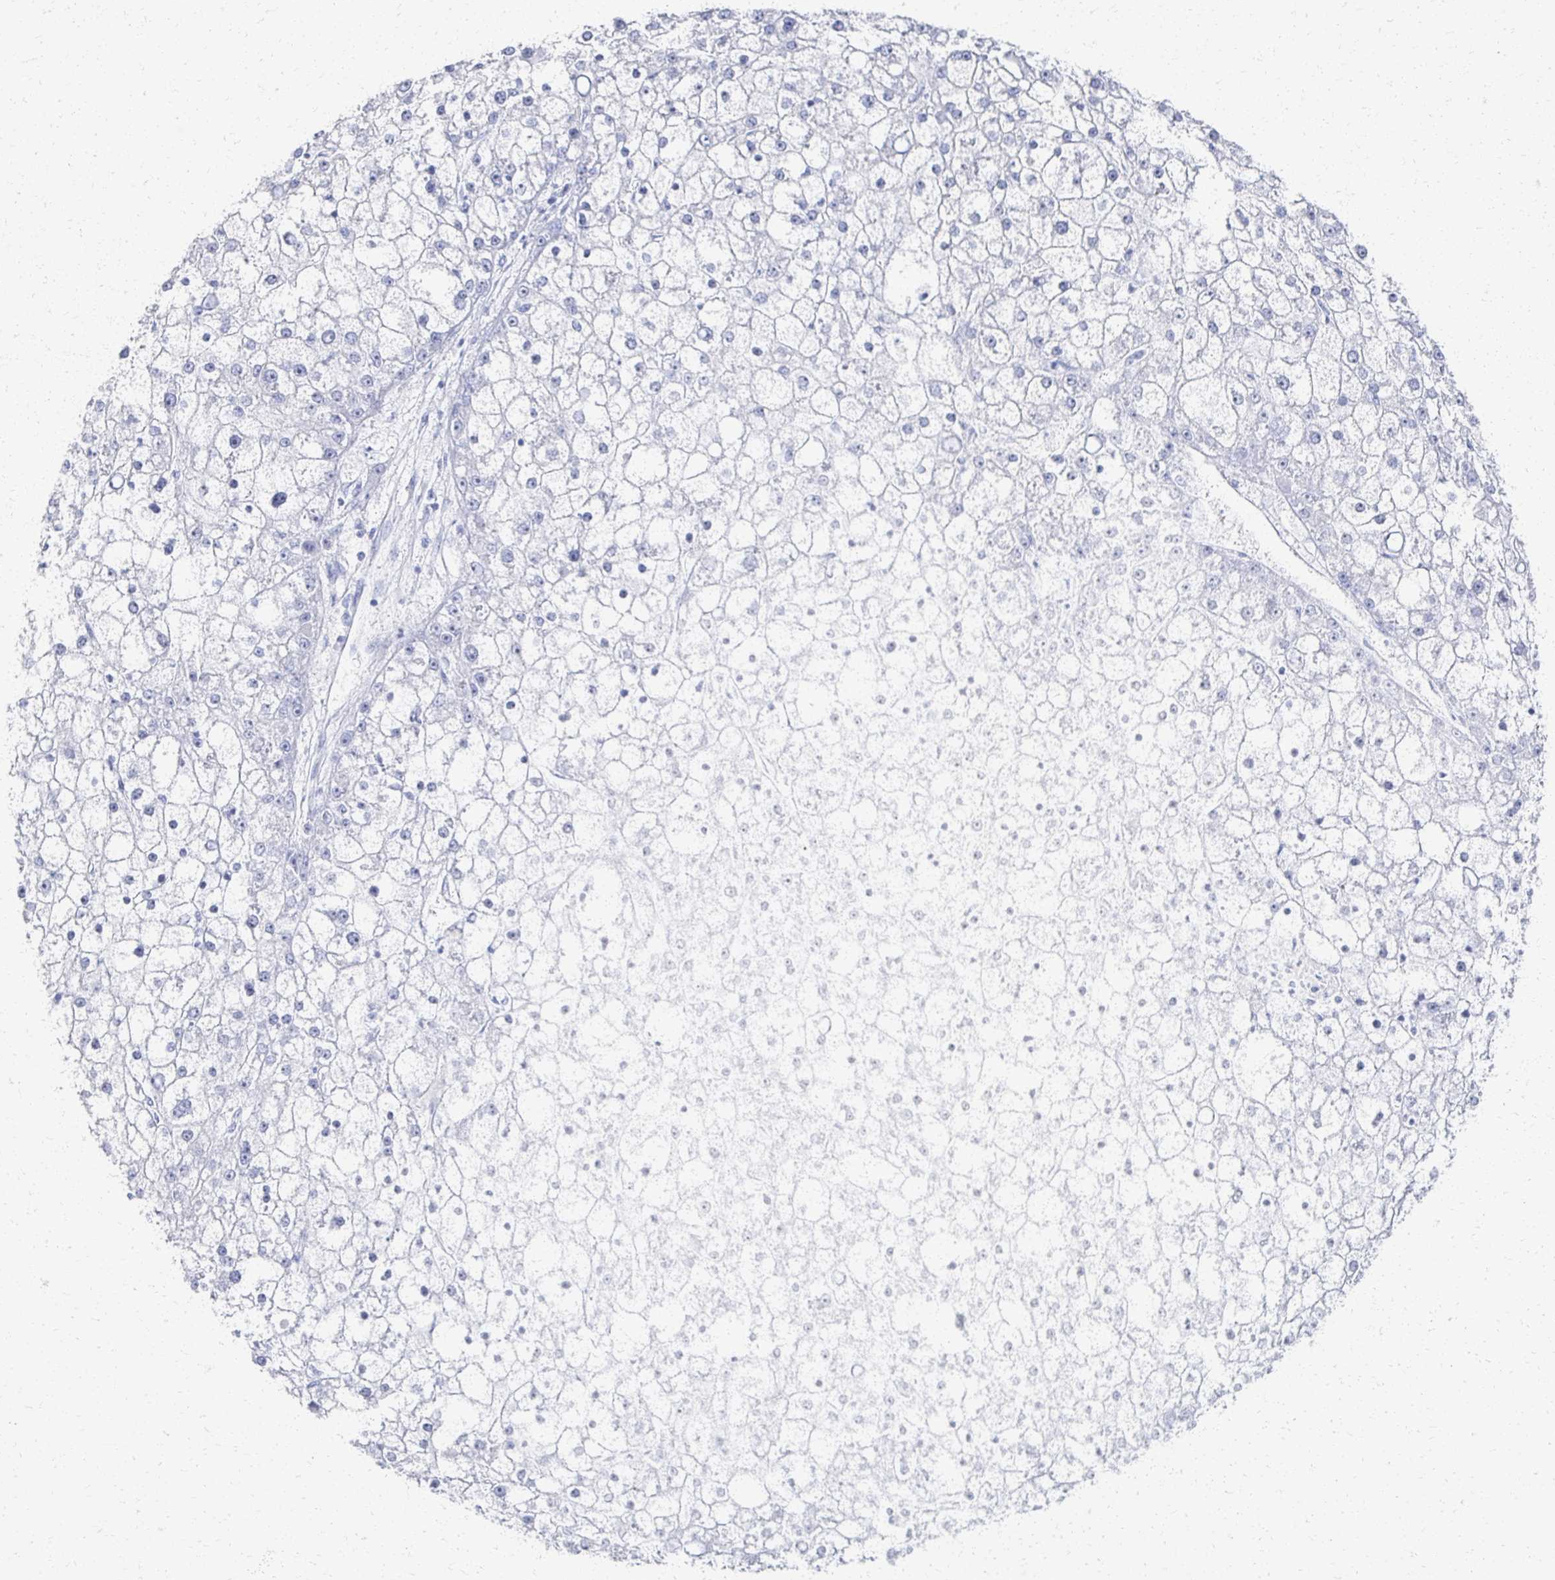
{"staining": {"intensity": "negative", "quantity": "none", "location": "none"}, "tissue": "liver cancer", "cell_type": "Tumor cells", "image_type": "cancer", "snomed": [{"axis": "morphology", "description": "Carcinoma, Hepatocellular, NOS"}, {"axis": "topography", "description": "Liver"}], "caption": "Tumor cells show no significant staining in liver cancer.", "gene": "PRR20A", "patient": {"sex": "male", "age": 67}}